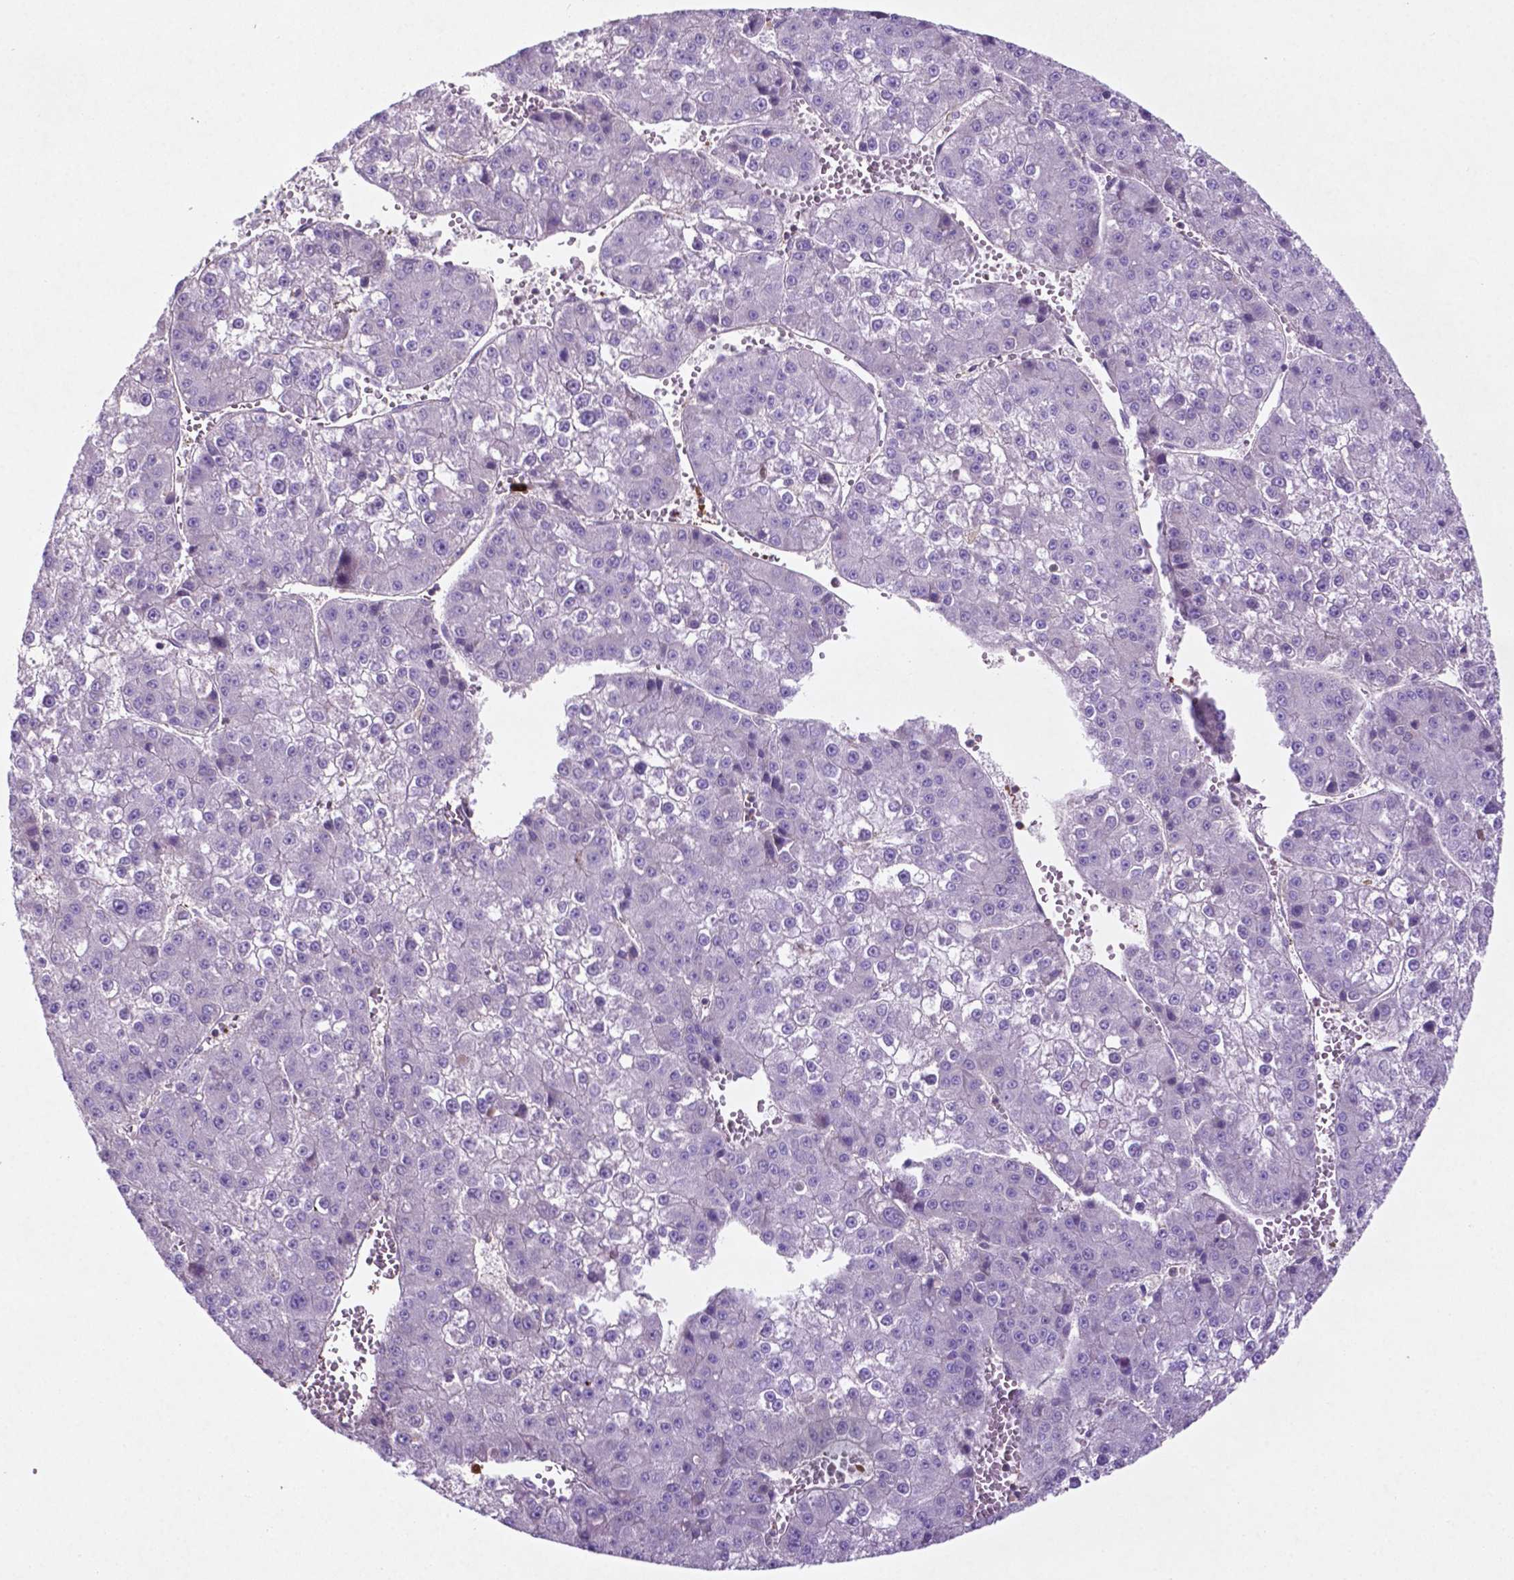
{"staining": {"intensity": "negative", "quantity": "none", "location": "none"}, "tissue": "liver cancer", "cell_type": "Tumor cells", "image_type": "cancer", "snomed": [{"axis": "morphology", "description": "Carcinoma, Hepatocellular, NOS"}, {"axis": "topography", "description": "Liver"}], "caption": "The photomicrograph displays no significant expression in tumor cells of hepatocellular carcinoma (liver).", "gene": "BMP4", "patient": {"sex": "female", "age": 73}}